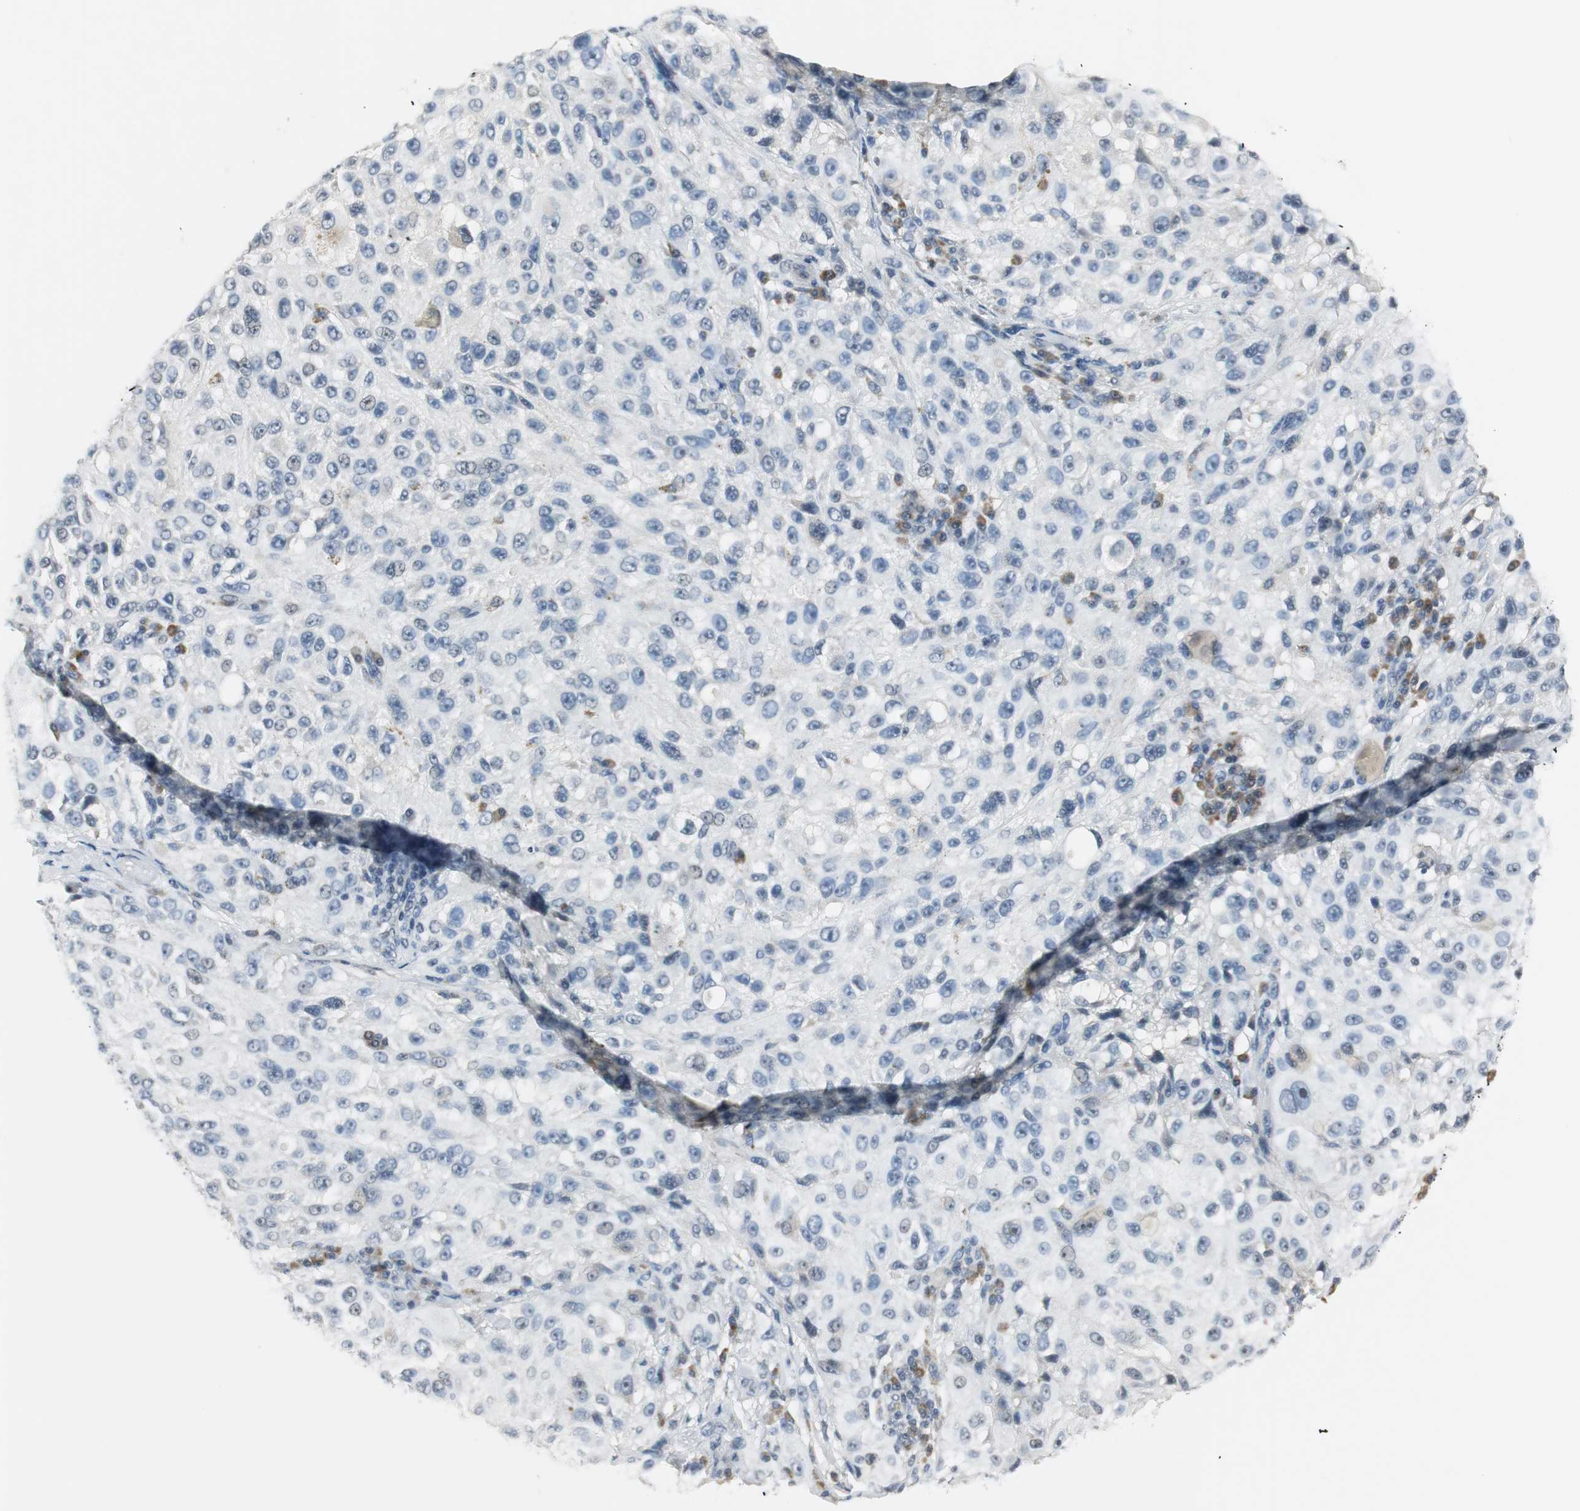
{"staining": {"intensity": "negative", "quantity": "none", "location": "none"}, "tissue": "melanoma", "cell_type": "Tumor cells", "image_type": "cancer", "snomed": [{"axis": "morphology", "description": "Necrosis, NOS"}, {"axis": "morphology", "description": "Malignant melanoma, NOS"}, {"axis": "topography", "description": "Skin"}], "caption": "Protein analysis of melanoma displays no significant expression in tumor cells.", "gene": "CCT5", "patient": {"sex": "female", "age": 87}}